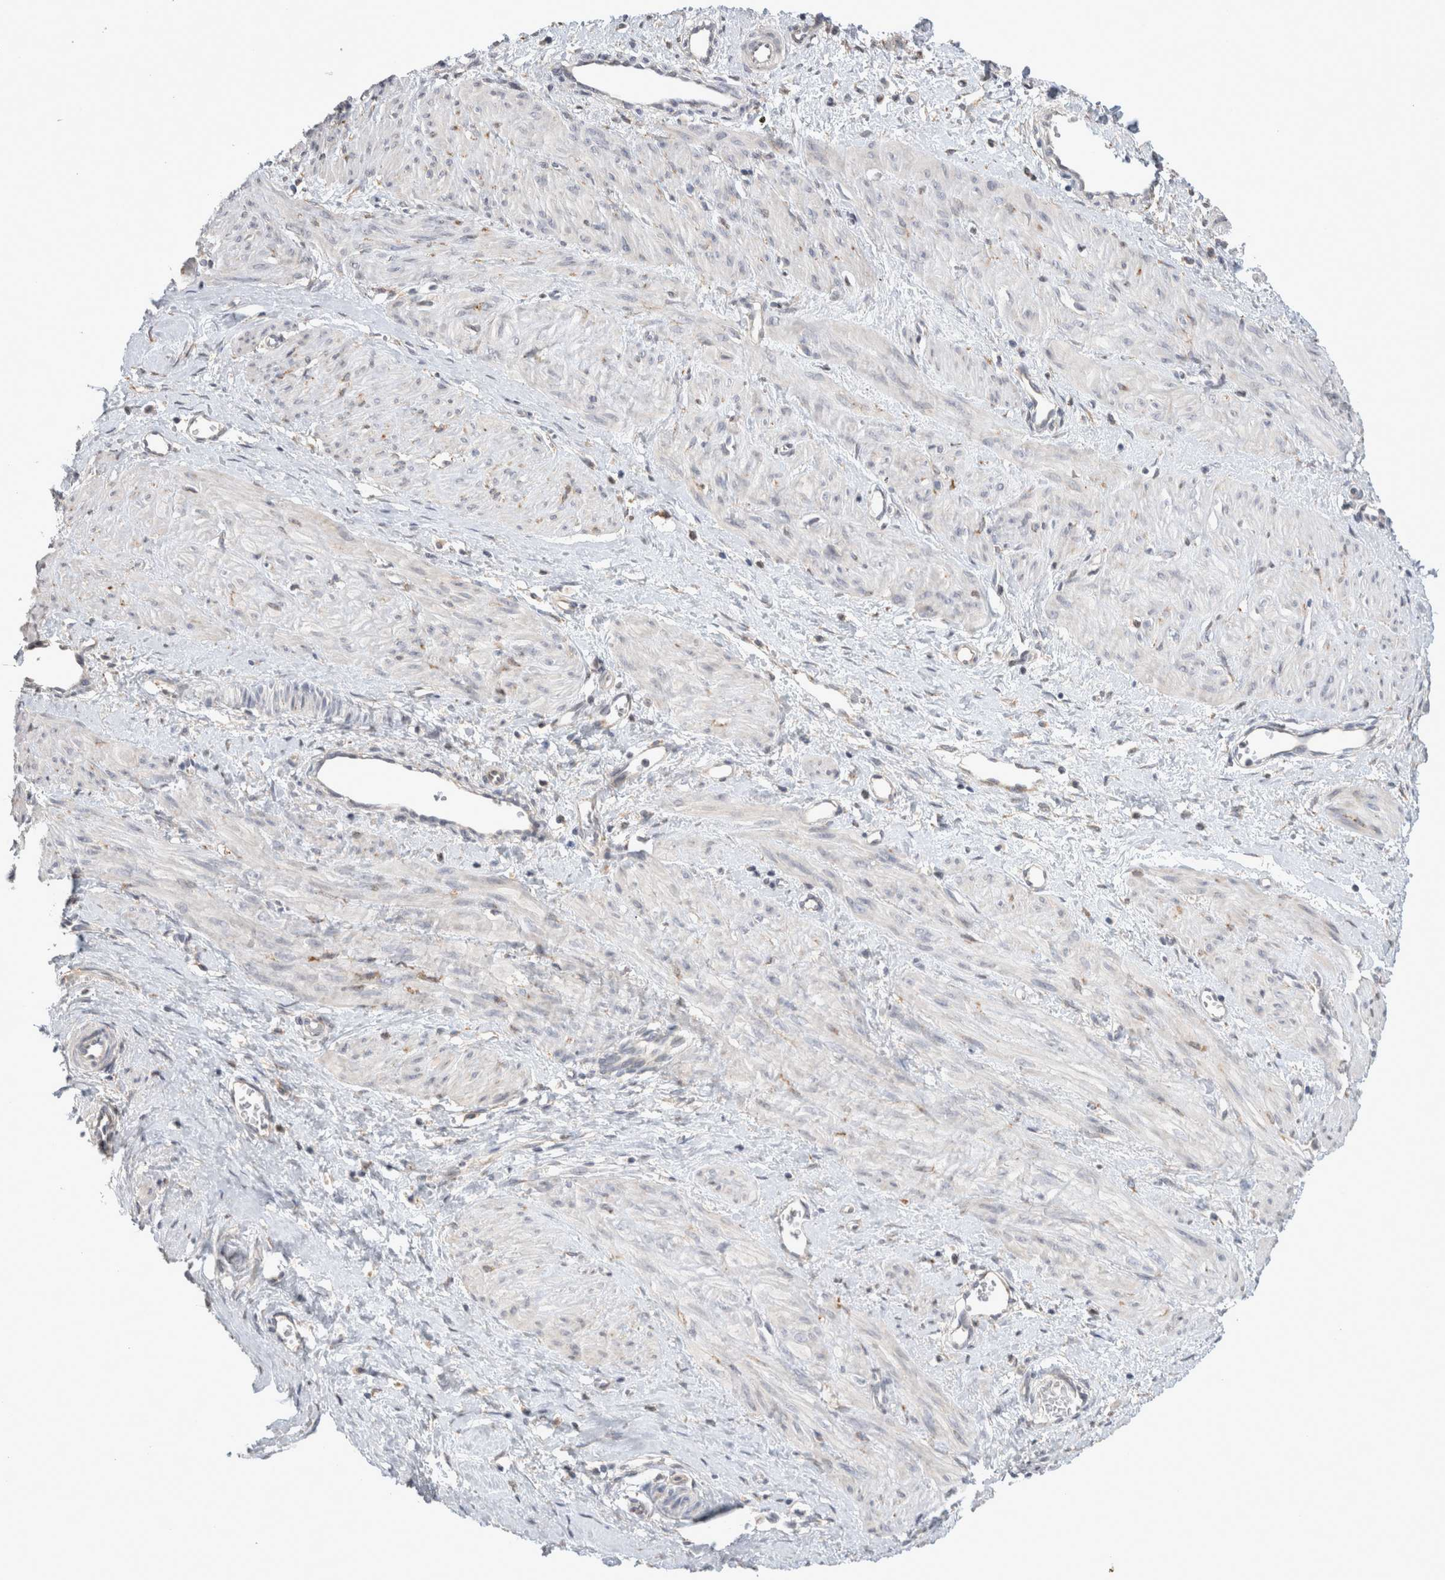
{"staining": {"intensity": "negative", "quantity": "none", "location": "none"}, "tissue": "smooth muscle", "cell_type": "Smooth muscle cells", "image_type": "normal", "snomed": [{"axis": "morphology", "description": "Normal tissue, NOS"}, {"axis": "topography", "description": "Endometrium"}], "caption": "DAB (3,3'-diaminobenzidine) immunohistochemical staining of normal human smooth muscle shows no significant staining in smooth muscle cells. Brightfield microscopy of immunohistochemistry (IHC) stained with DAB (3,3'-diaminobenzidine) (brown) and hematoxylin (blue), captured at high magnification.", "gene": "TRMT9B", "patient": {"sex": "female", "age": 33}}